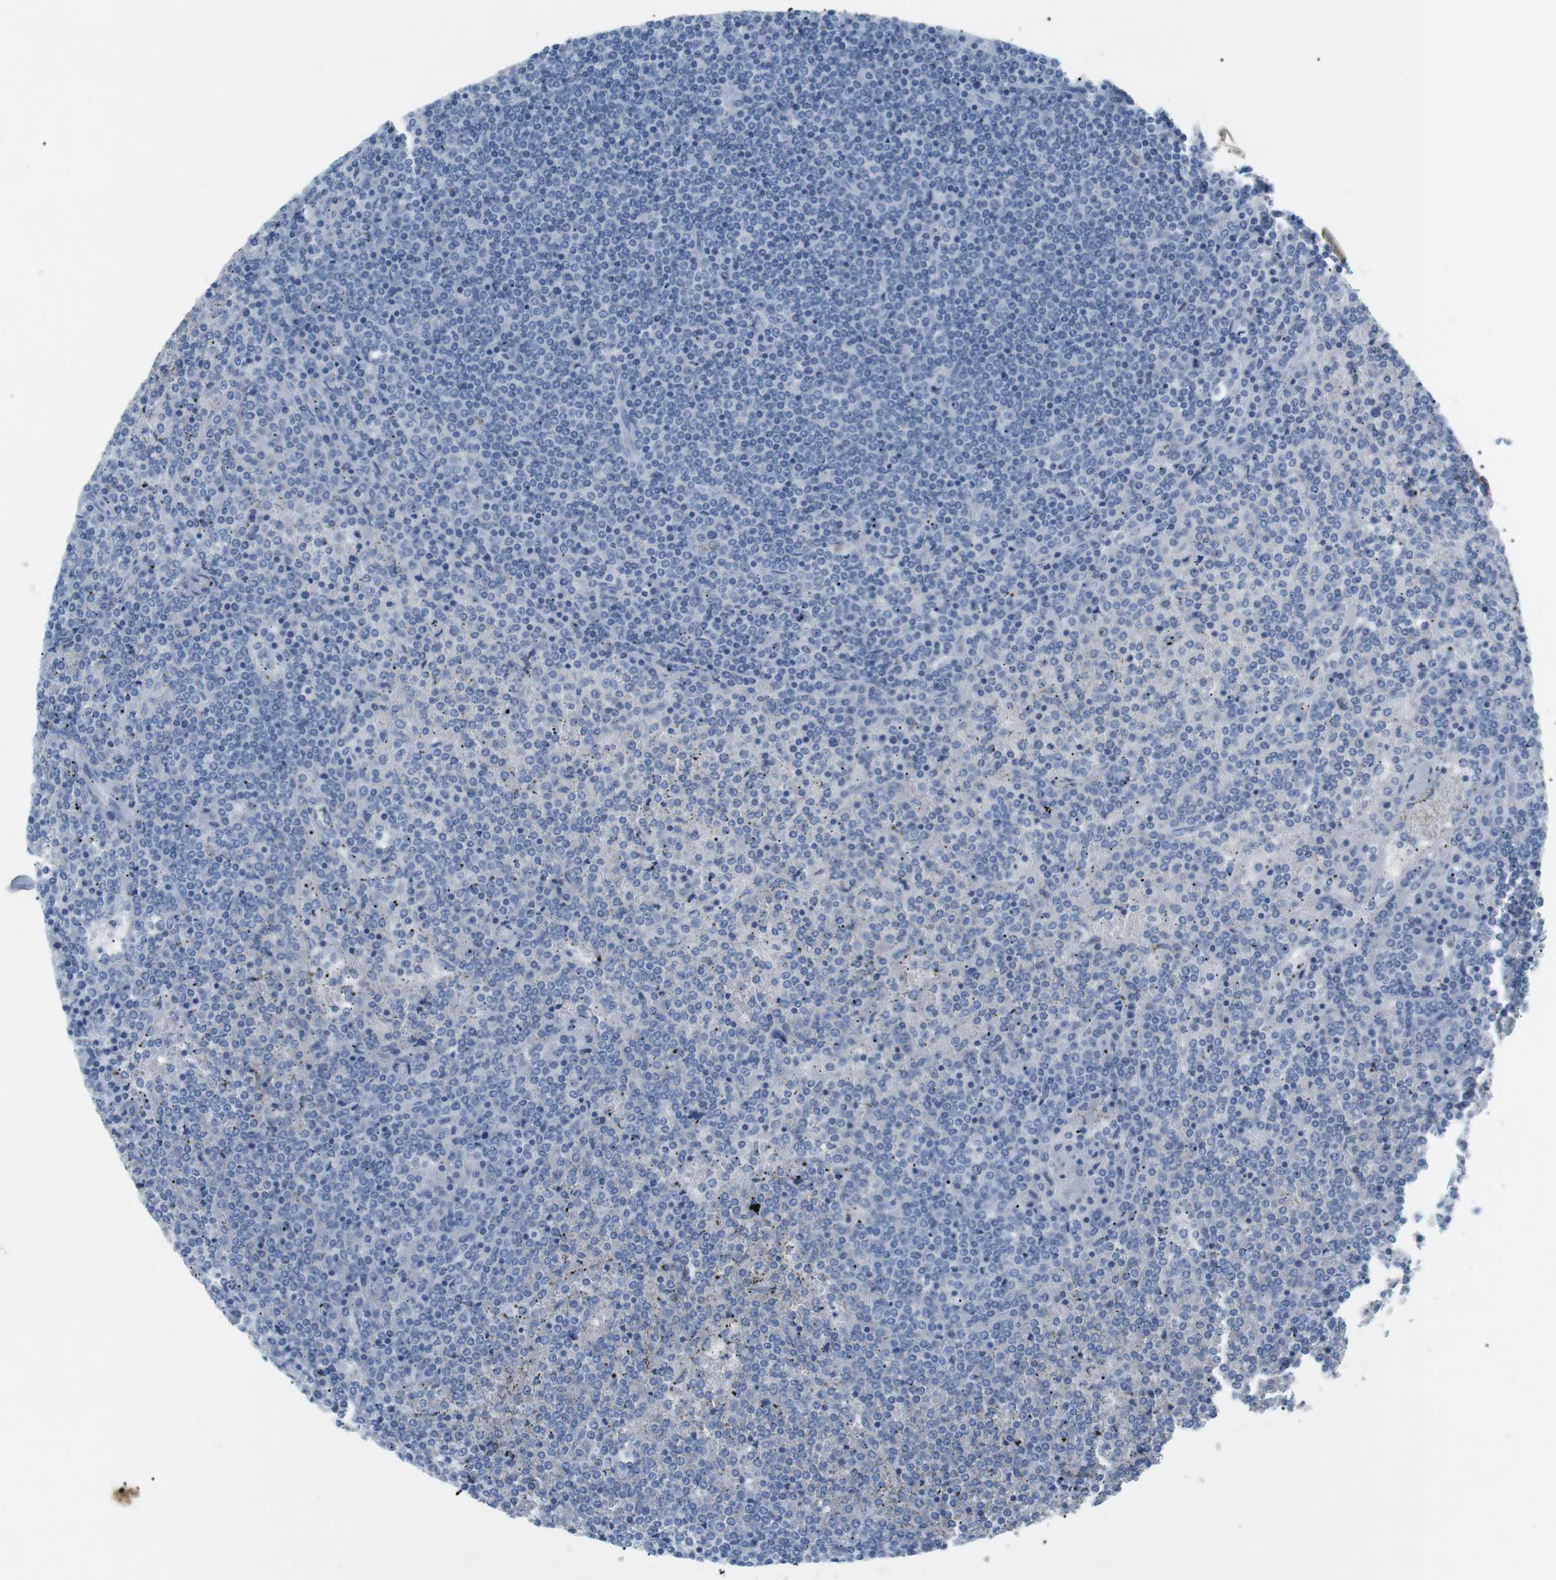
{"staining": {"intensity": "negative", "quantity": "none", "location": "none"}, "tissue": "lymphoma", "cell_type": "Tumor cells", "image_type": "cancer", "snomed": [{"axis": "morphology", "description": "Malignant lymphoma, non-Hodgkin's type, Low grade"}, {"axis": "topography", "description": "Spleen"}], "caption": "Low-grade malignant lymphoma, non-Hodgkin's type was stained to show a protein in brown. There is no significant expression in tumor cells.", "gene": "SALL4", "patient": {"sex": "female", "age": 19}}